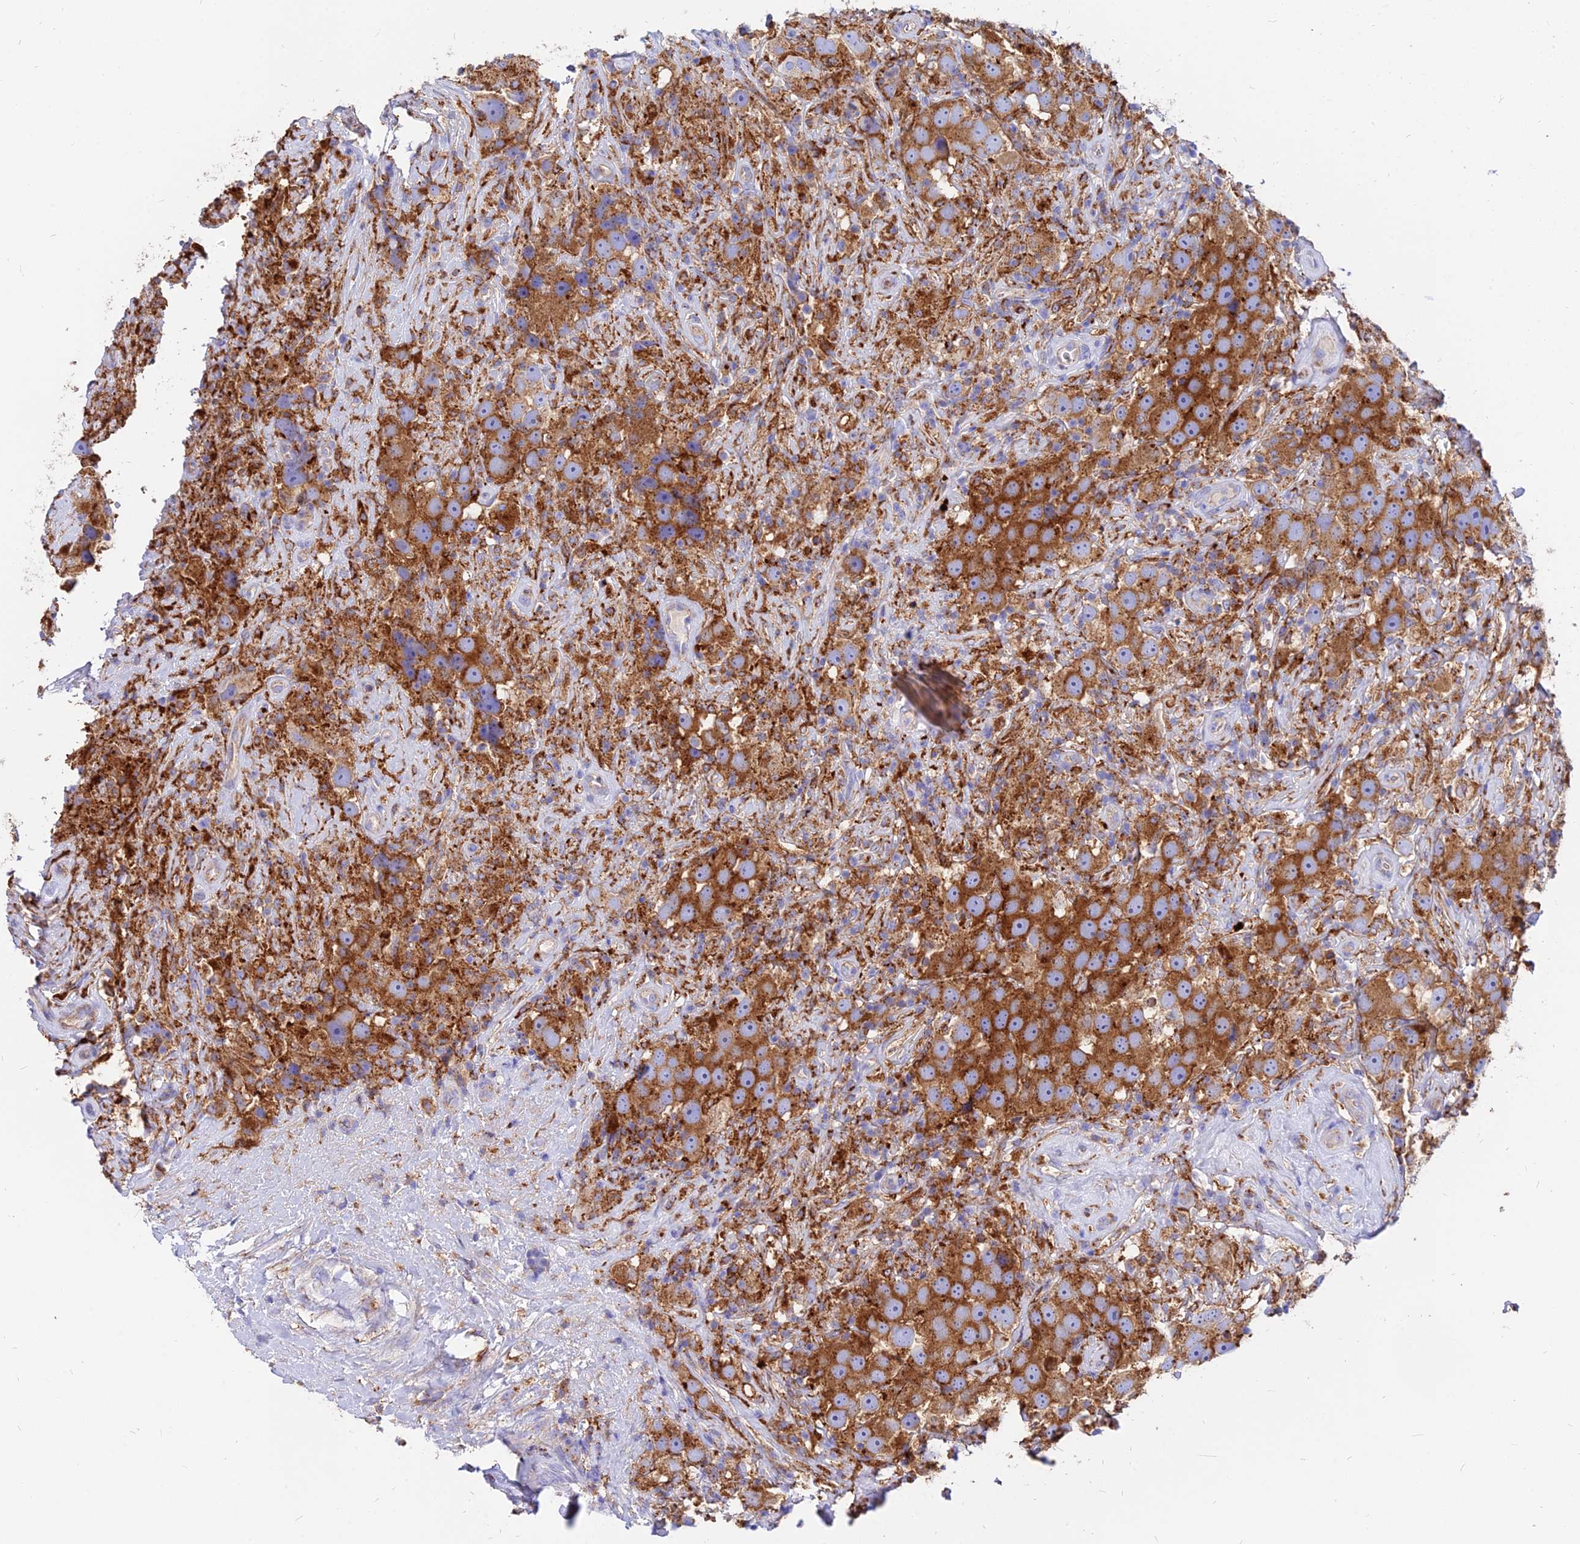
{"staining": {"intensity": "strong", "quantity": ">75%", "location": "cytoplasmic/membranous"}, "tissue": "testis cancer", "cell_type": "Tumor cells", "image_type": "cancer", "snomed": [{"axis": "morphology", "description": "Seminoma, NOS"}, {"axis": "topography", "description": "Testis"}], "caption": "About >75% of tumor cells in seminoma (testis) exhibit strong cytoplasmic/membranous protein expression as visualized by brown immunohistochemical staining.", "gene": "AGTRAP", "patient": {"sex": "male", "age": 49}}